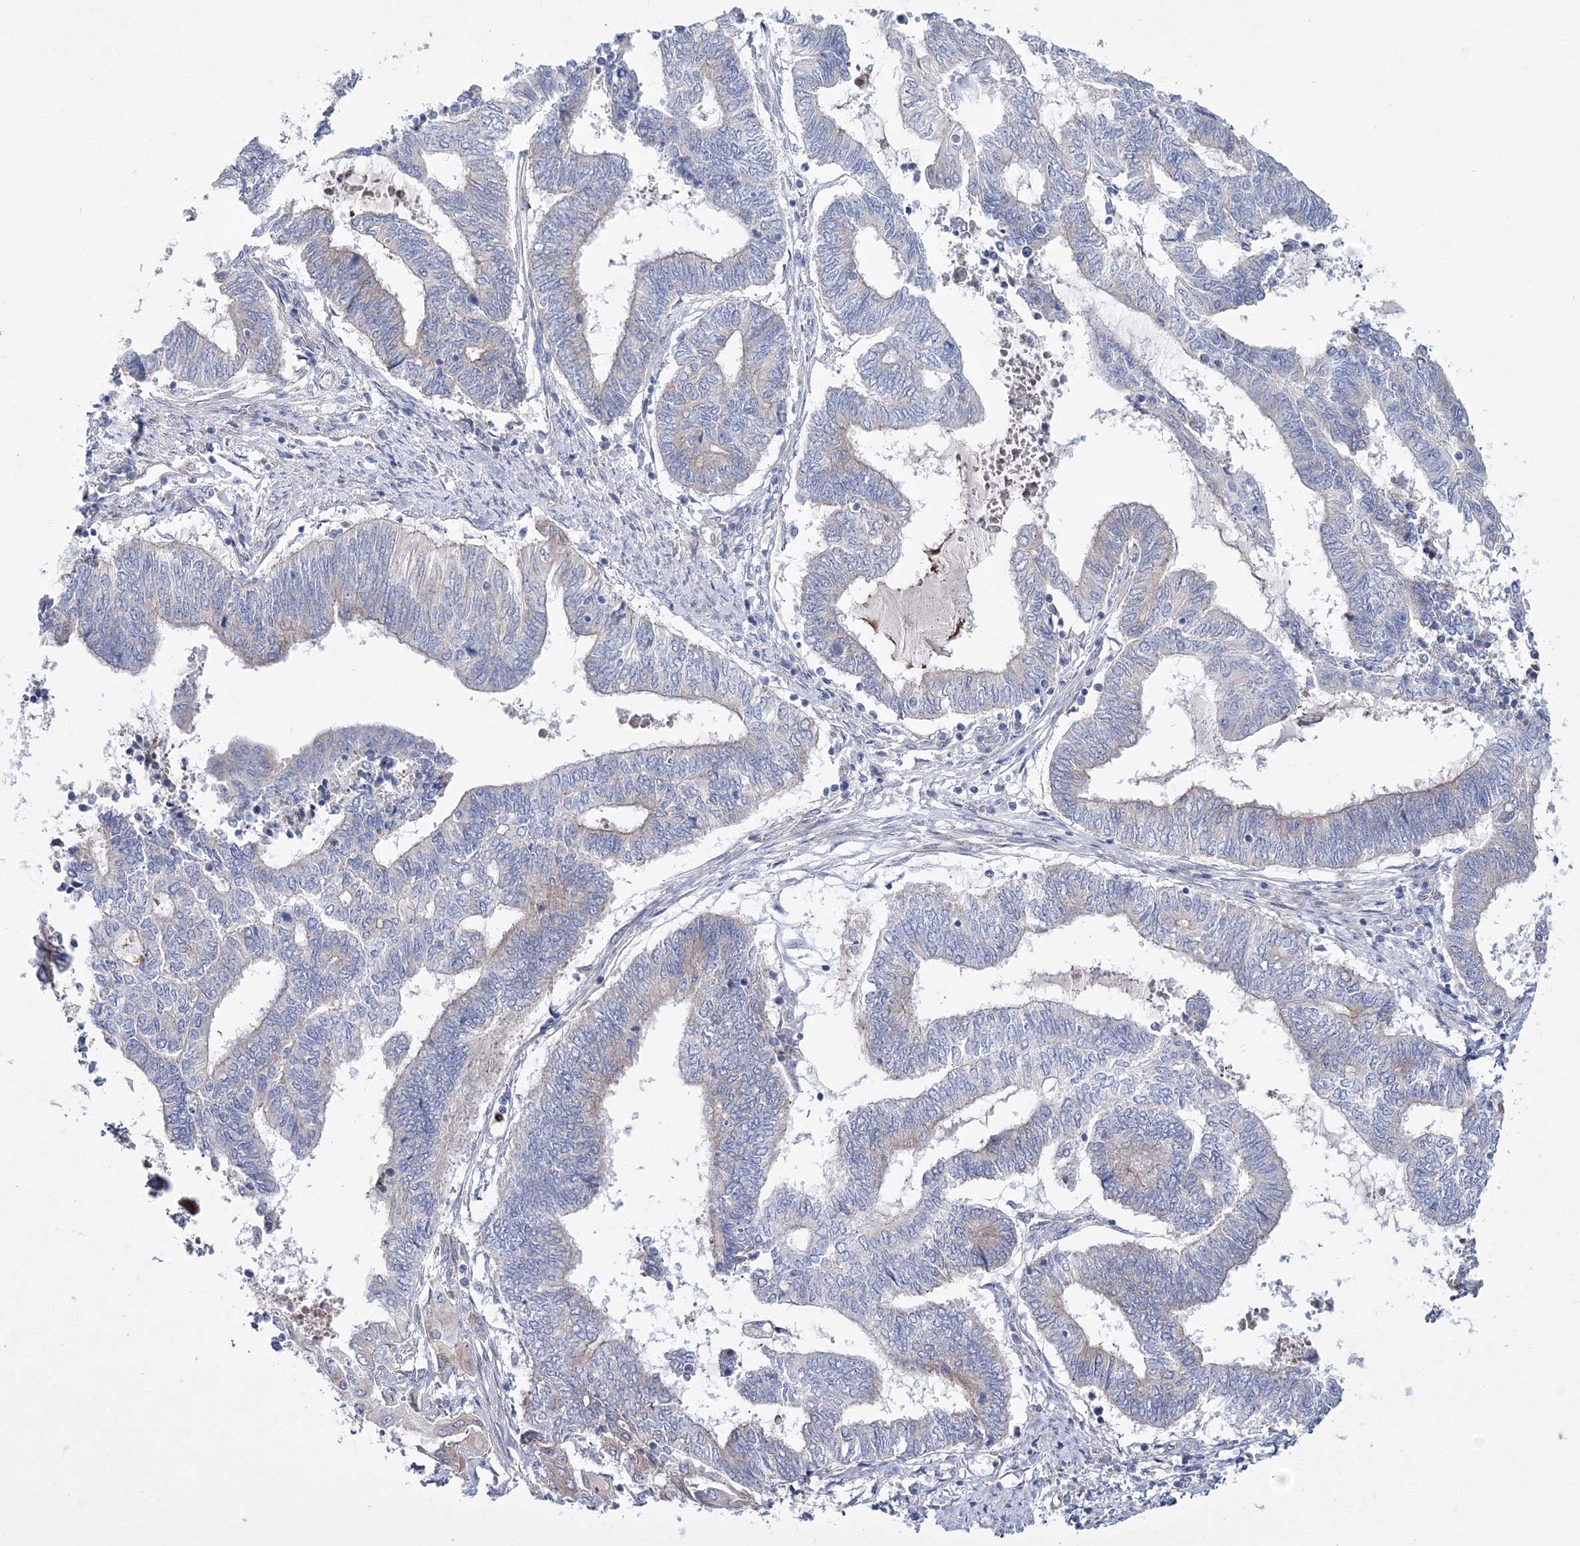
{"staining": {"intensity": "negative", "quantity": "none", "location": "none"}, "tissue": "endometrial cancer", "cell_type": "Tumor cells", "image_type": "cancer", "snomed": [{"axis": "morphology", "description": "Adenocarcinoma, NOS"}, {"axis": "topography", "description": "Uterus"}, {"axis": "topography", "description": "Endometrium"}], "caption": "Immunohistochemical staining of adenocarcinoma (endometrial) reveals no significant positivity in tumor cells. (Brightfield microscopy of DAB (3,3'-diaminobenzidine) immunohistochemistry (IHC) at high magnification).", "gene": "ARHGAP32", "patient": {"sex": "female", "age": 70}}